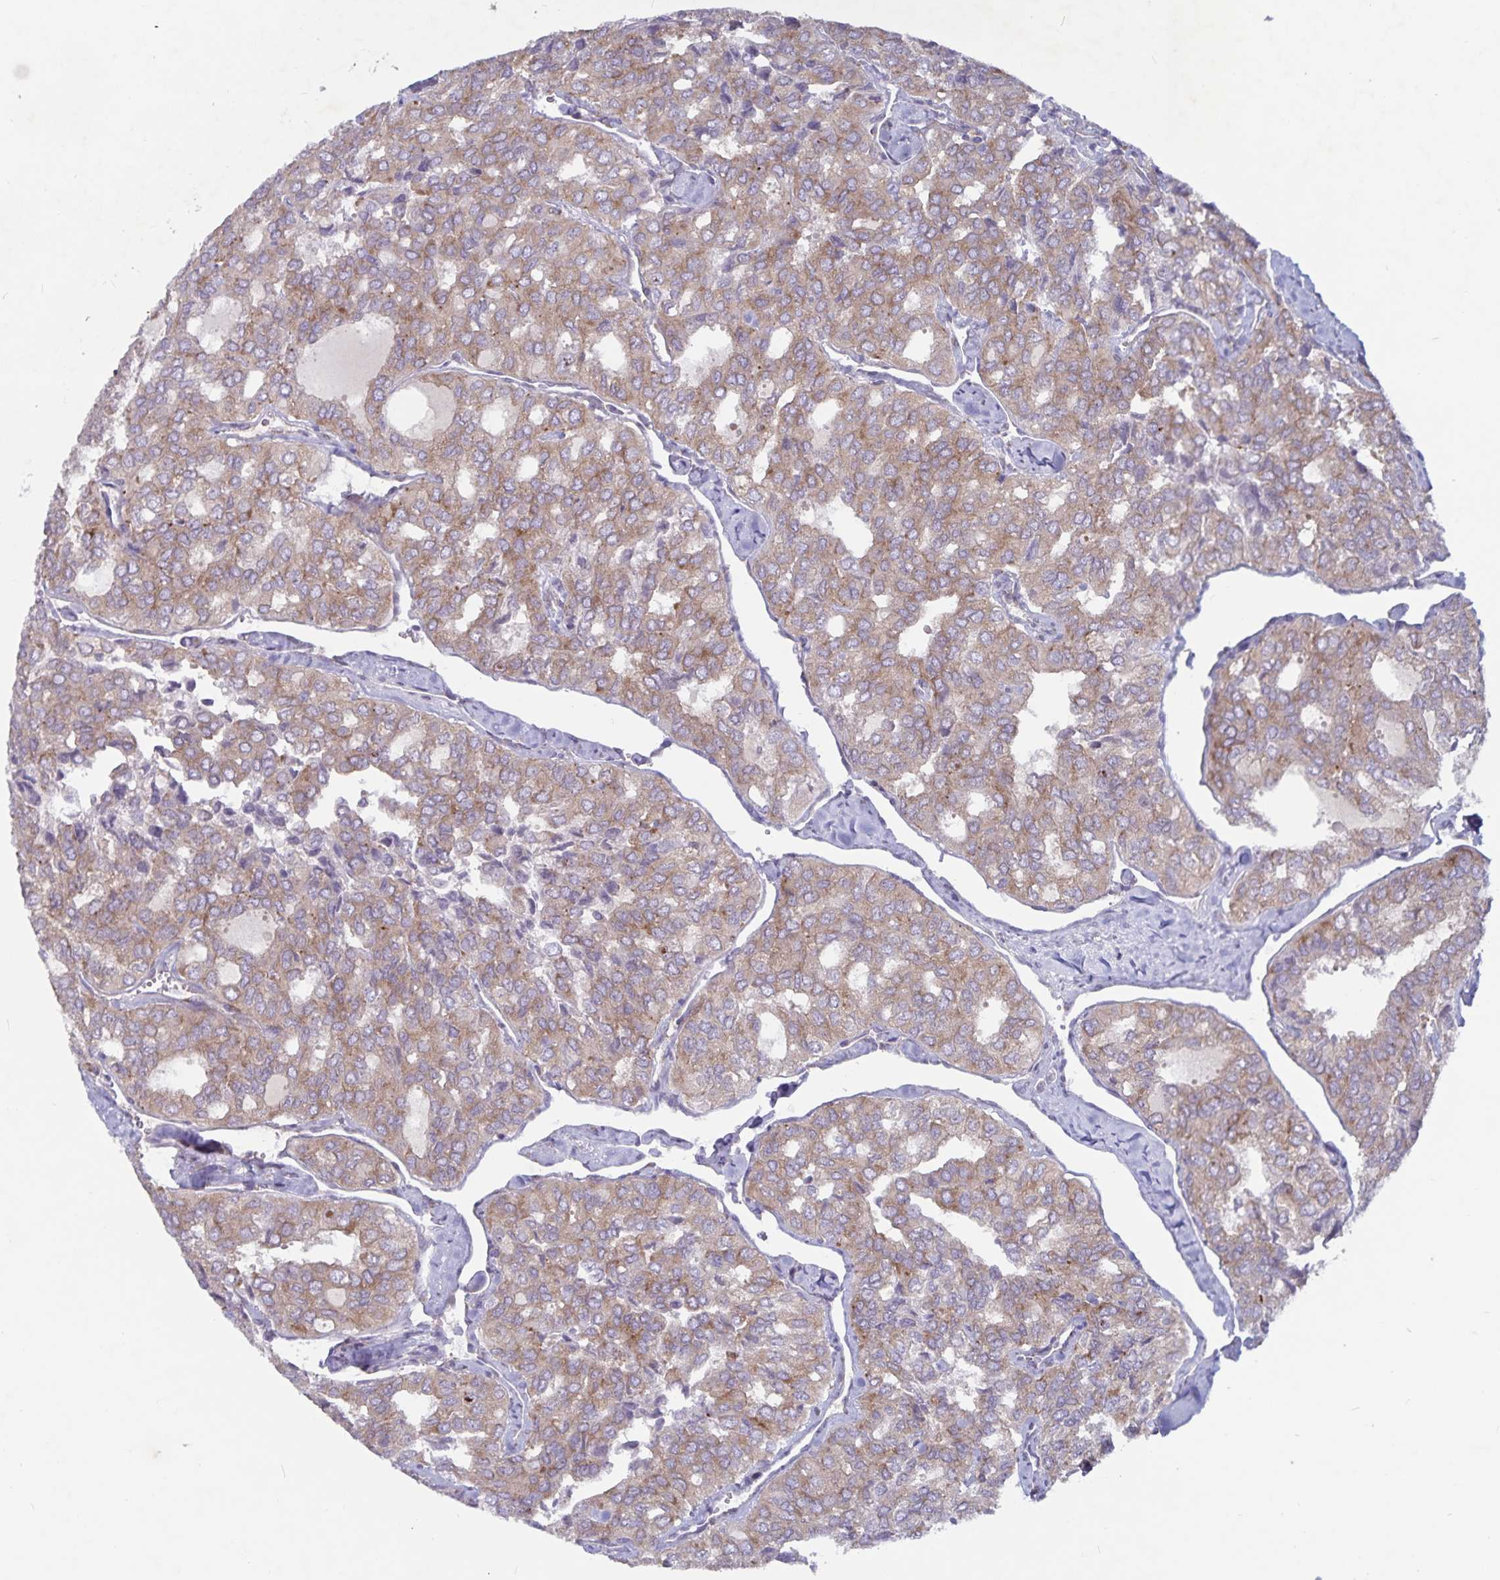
{"staining": {"intensity": "moderate", "quantity": "25%-75%", "location": "cytoplasmic/membranous"}, "tissue": "thyroid cancer", "cell_type": "Tumor cells", "image_type": "cancer", "snomed": [{"axis": "morphology", "description": "Follicular adenoma carcinoma, NOS"}, {"axis": "topography", "description": "Thyroid gland"}], "caption": "Thyroid cancer tissue displays moderate cytoplasmic/membranous expression in approximately 25%-75% of tumor cells, visualized by immunohistochemistry. (DAB (3,3'-diaminobenzidine) IHC, brown staining for protein, blue staining for nuclei).", "gene": "FAM120A", "patient": {"sex": "male", "age": 75}}